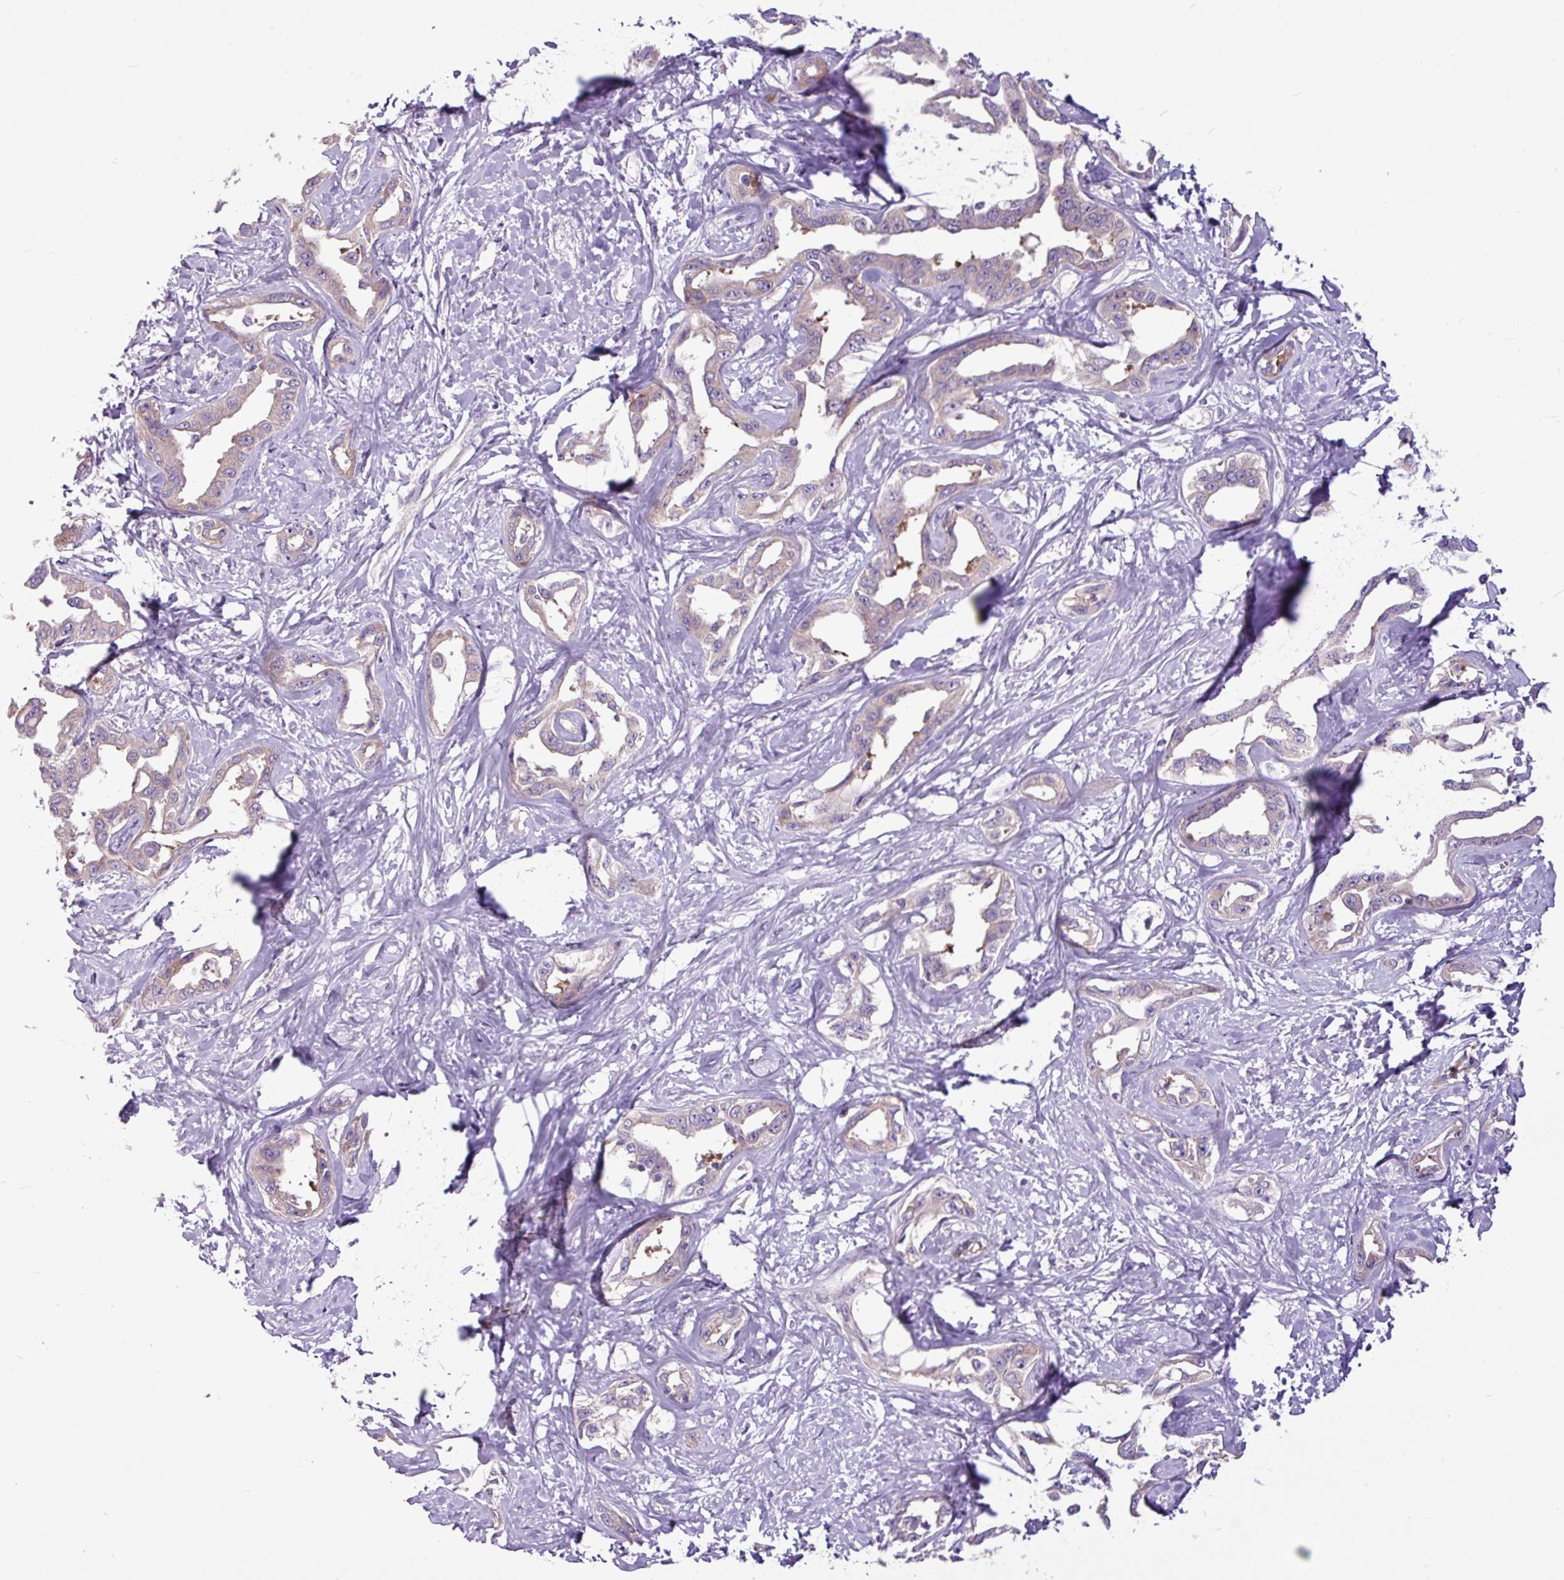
{"staining": {"intensity": "weak", "quantity": ">75%", "location": "cytoplasmic/membranous"}, "tissue": "liver cancer", "cell_type": "Tumor cells", "image_type": "cancer", "snomed": [{"axis": "morphology", "description": "Cholangiocarcinoma"}, {"axis": "topography", "description": "Liver"}], "caption": "There is low levels of weak cytoplasmic/membranous staining in tumor cells of liver cancer, as demonstrated by immunohistochemical staining (brown color).", "gene": "MROH2A", "patient": {"sex": "male", "age": 59}}